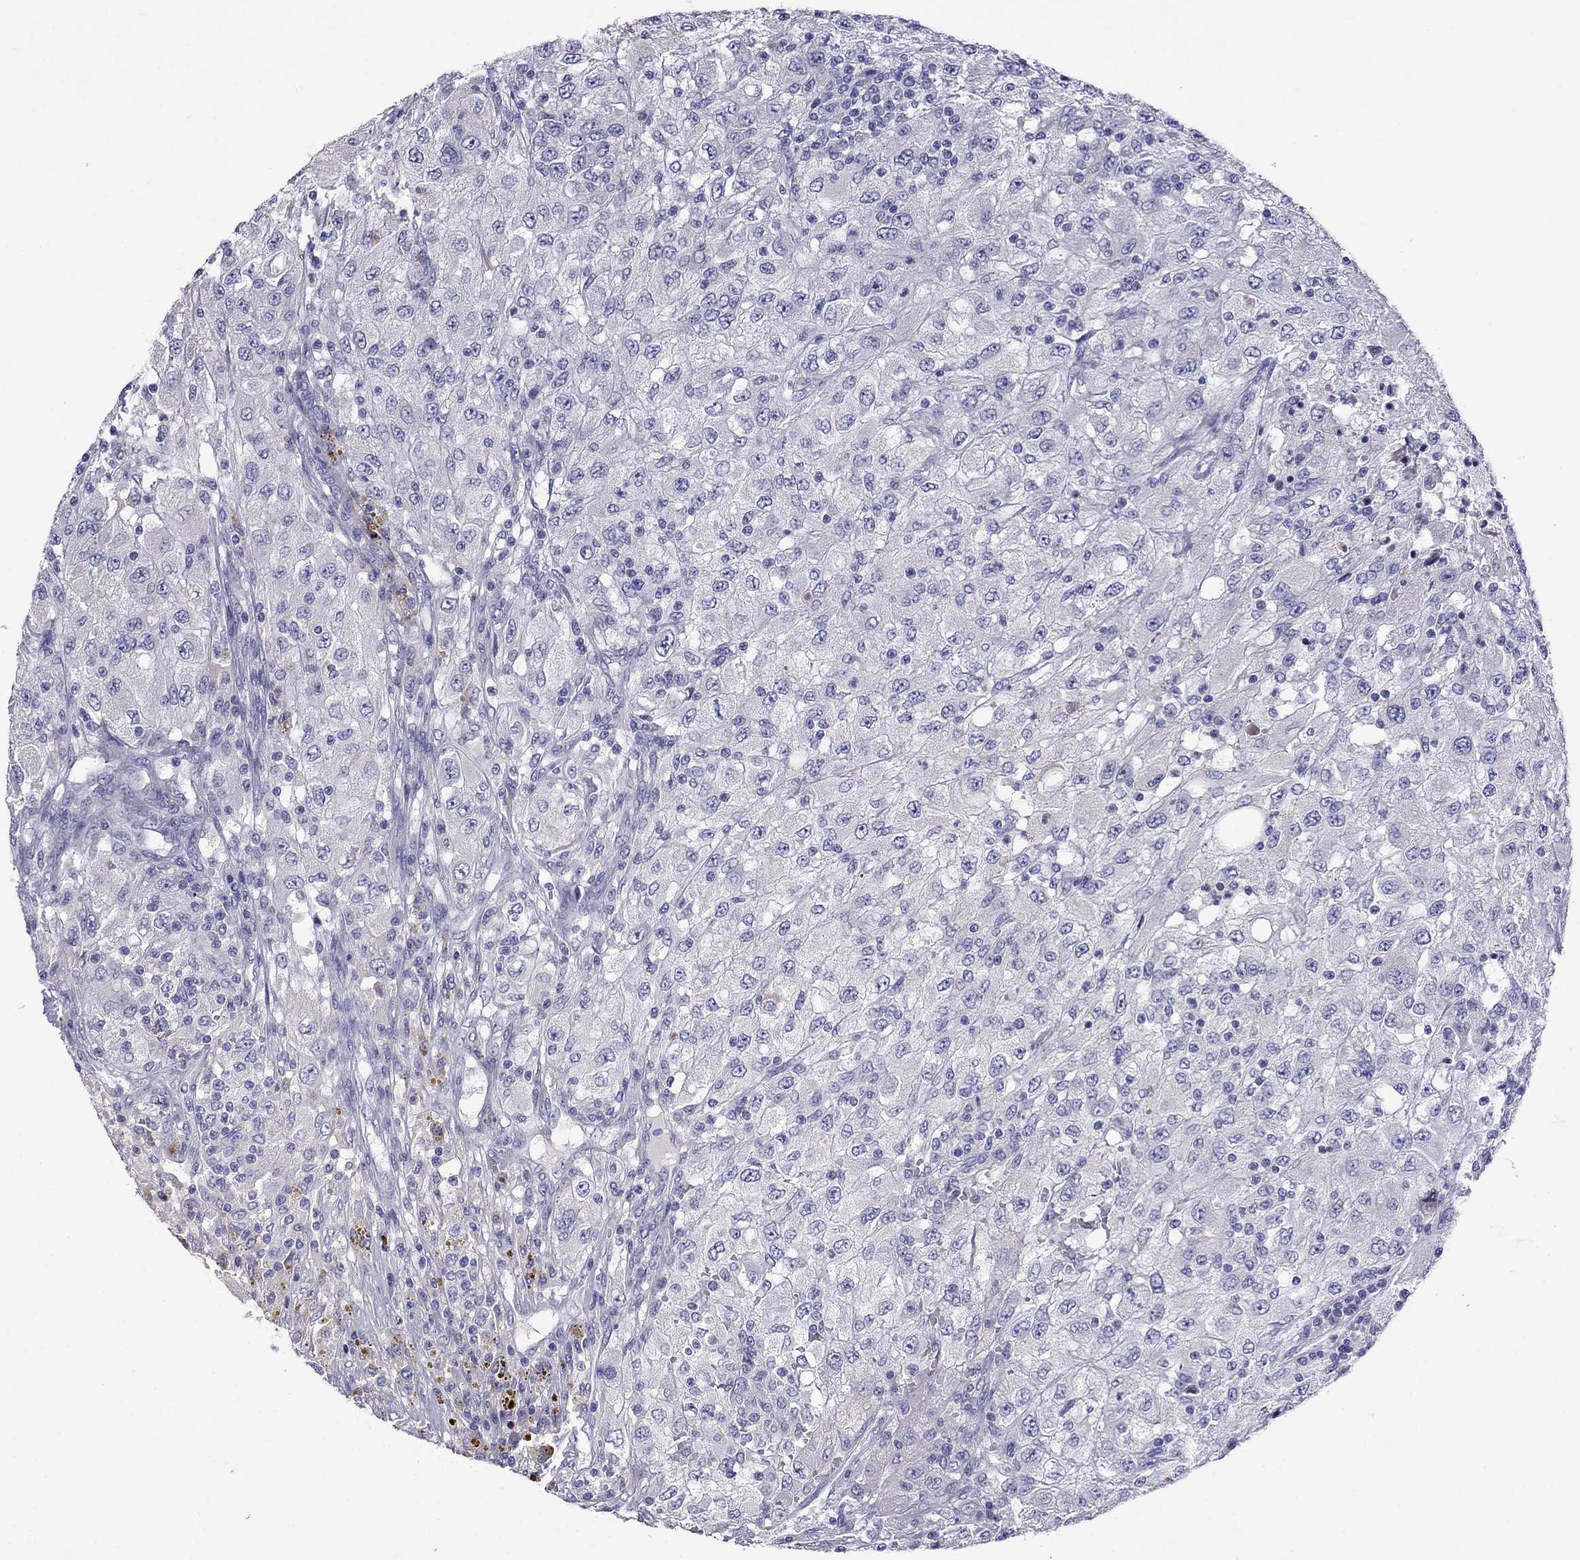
{"staining": {"intensity": "negative", "quantity": "none", "location": "none"}, "tissue": "renal cancer", "cell_type": "Tumor cells", "image_type": "cancer", "snomed": [{"axis": "morphology", "description": "Adenocarcinoma, NOS"}, {"axis": "topography", "description": "Kidney"}], "caption": "Immunohistochemical staining of human adenocarcinoma (renal) demonstrates no significant staining in tumor cells.", "gene": "STAR", "patient": {"sex": "female", "age": 67}}